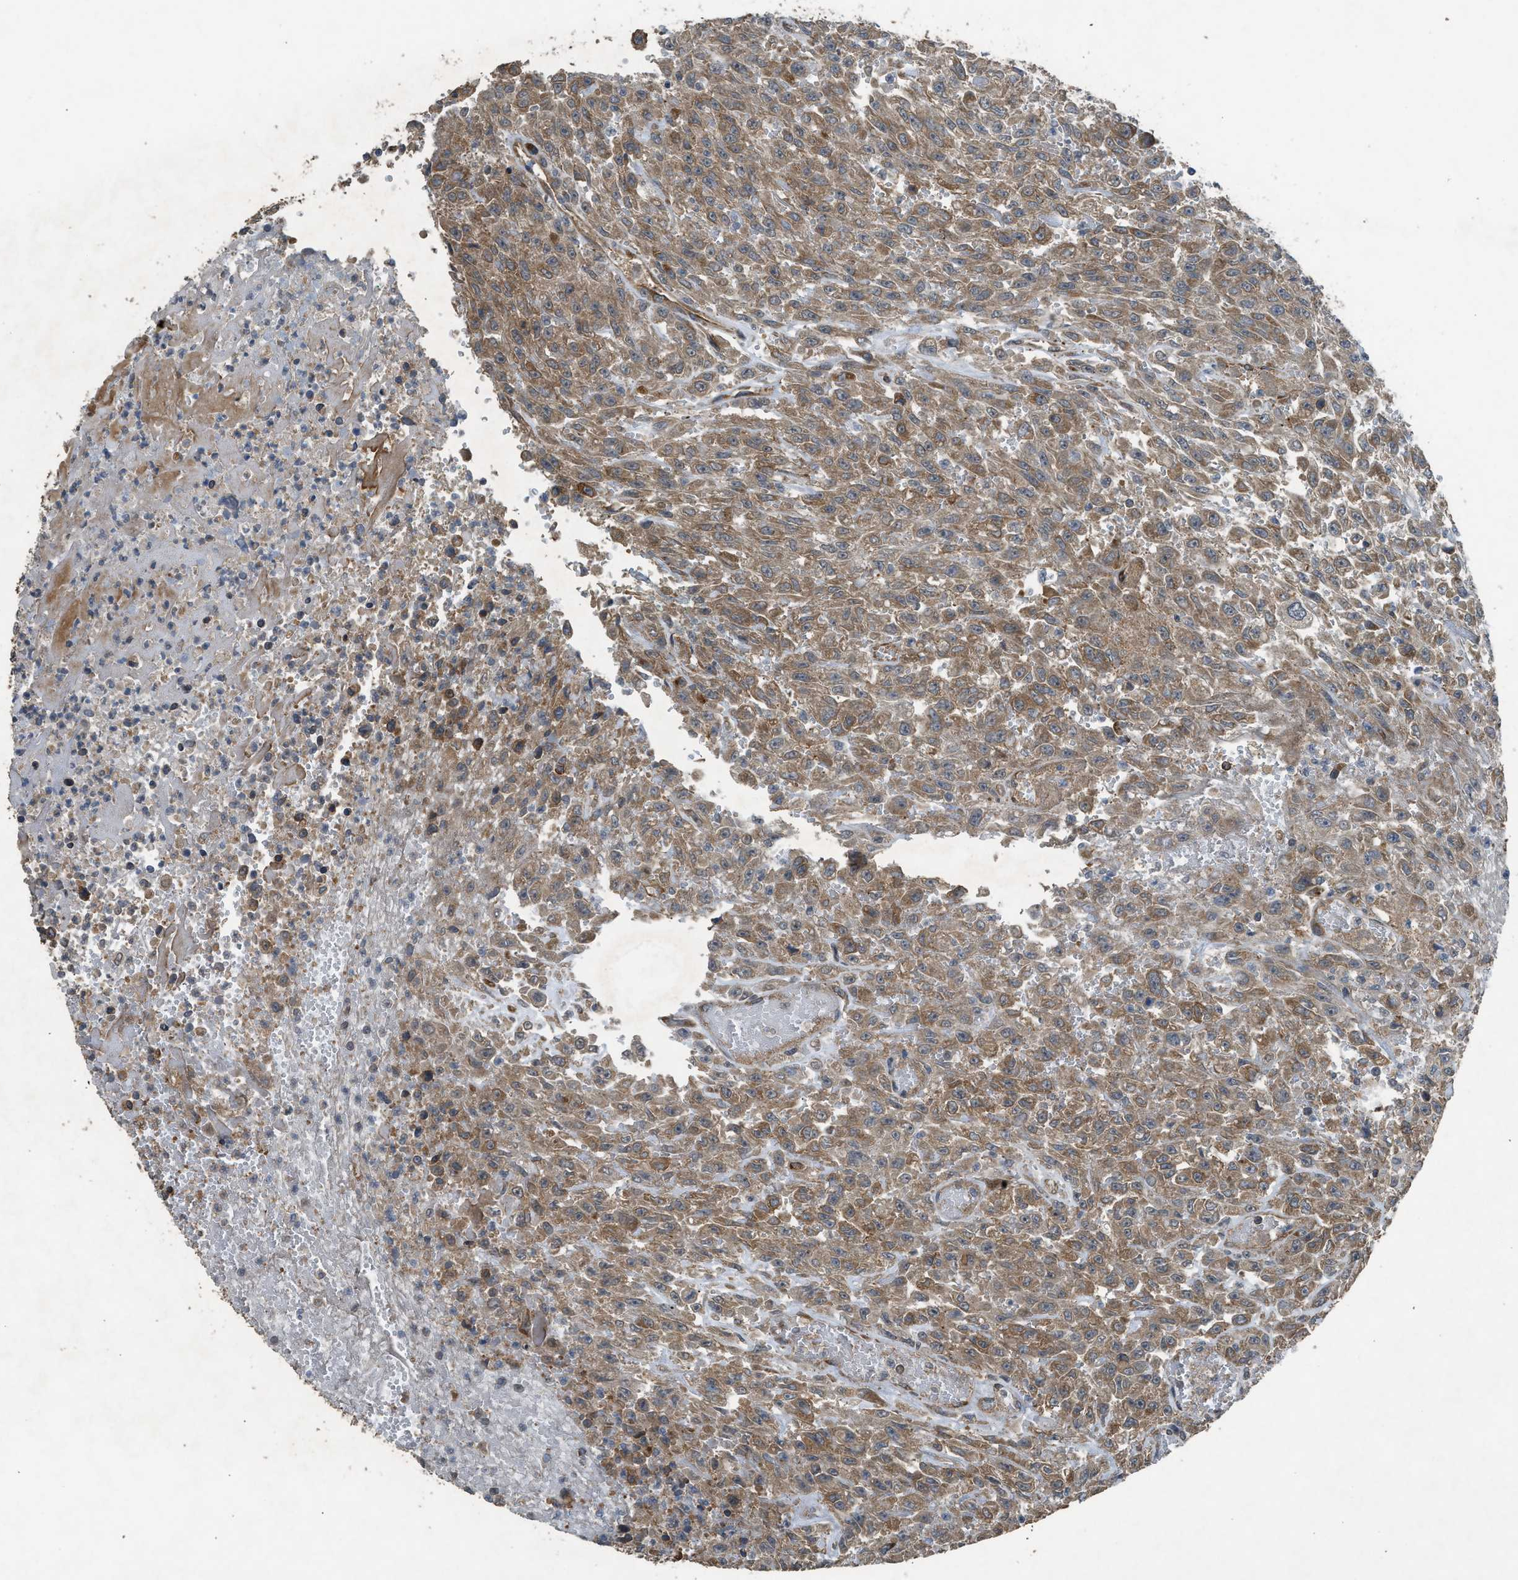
{"staining": {"intensity": "moderate", "quantity": ">75%", "location": "cytoplasmic/membranous"}, "tissue": "urothelial cancer", "cell_type": "Tumor cells", "image_type": "cancer", "snomed": [{"axis": "morphology", "description": "Urothelial carcinoma, High grade"}, {"axis": "topography", "description": "Urinary bladder"}], "caption": "Immunohistochemistry micrograph of human high-grade urothelial carcinoma stained for a protein (brown), which displays medium levels of moderate cytoplasmic/membranous staining in approximately >75% of tumor cells.", "gene": "HIP1R", "patient": {"sex": "female", "age": 64}}